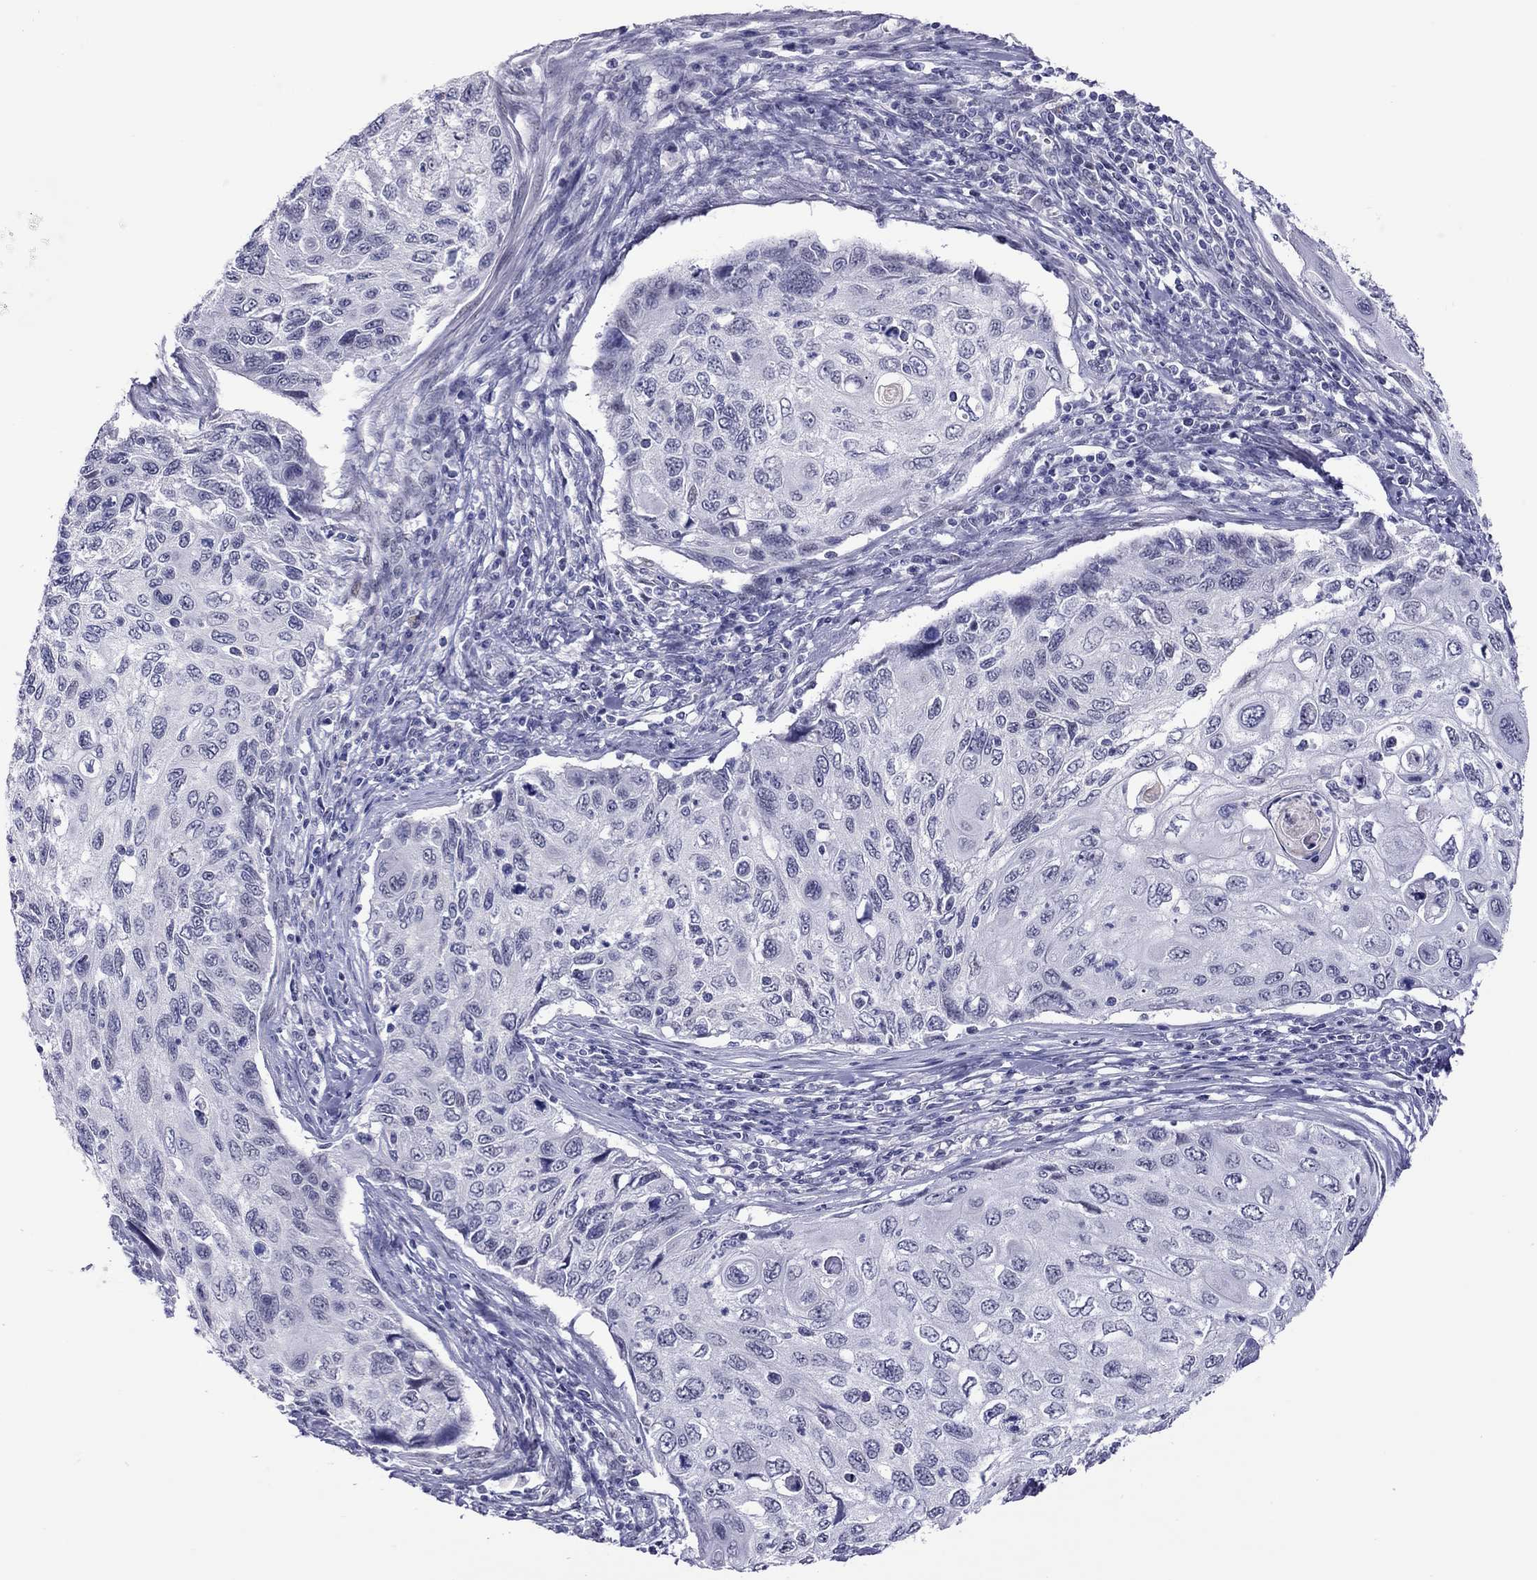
{"staining": {"intensity": "negative", "quantity": "none", "location": "none"}, "tissue": "cervical cancer", "cell_type": "Tumor cells", "image_type": "cancer", "snomed": [{"axis": "morphology", "description": "Squamous cell carcinoma, NOS"}, {"axis": "topography", "description": "Cervix"}], "caption": "Tumor cells are negative for protein expression in human cervical cancer.", "gene": "CHRNB3", "patient": {"sex": "female", "age": 70}}